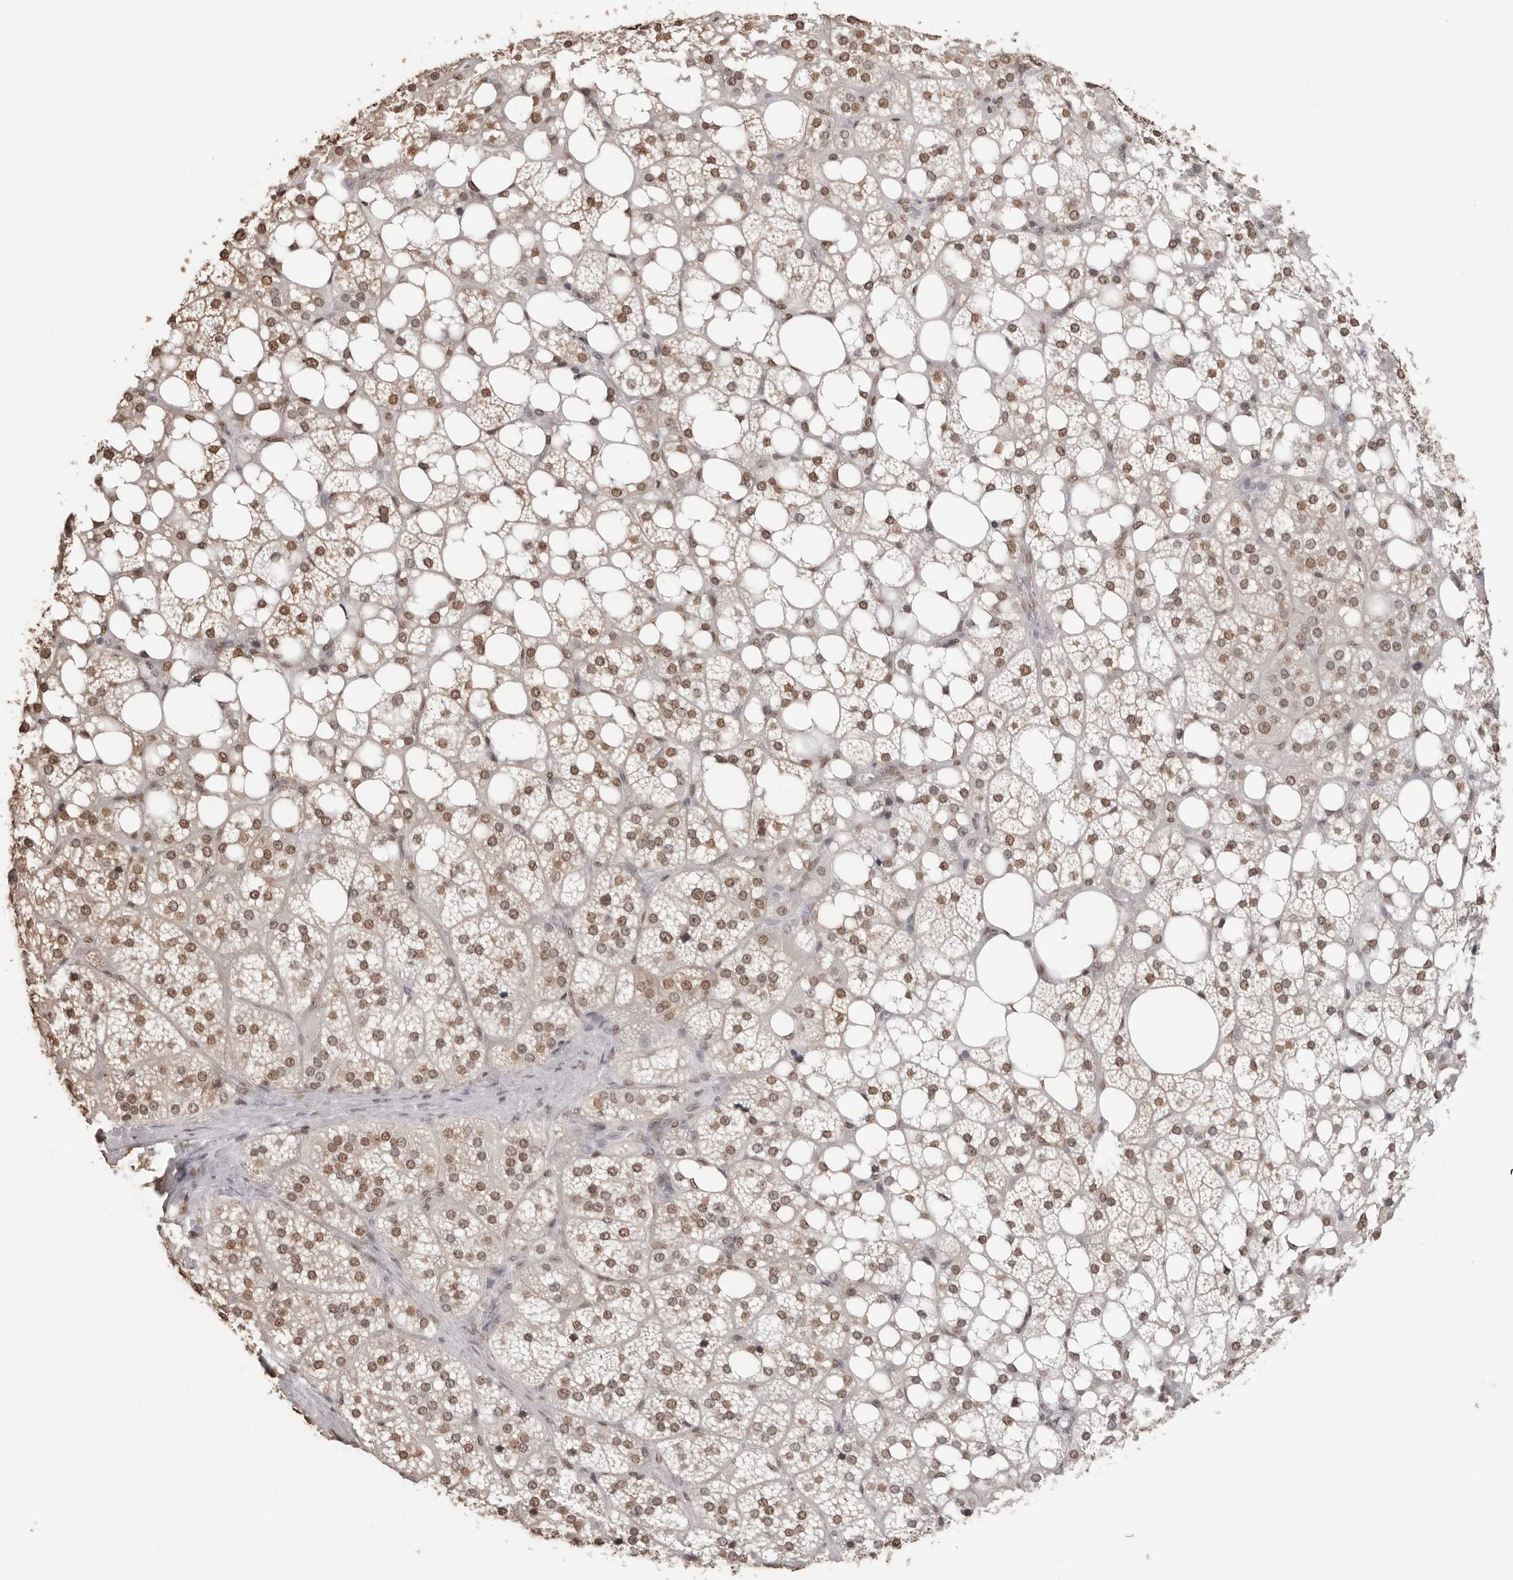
{"staining": {"intensity": "moderate", "quantity": ">75%", "location": "nuclear"}, "tissue": "adrenal gland", "cell_type": "Glandular cells", "image_type": "normal", "snomed": [{"axis": "morphology", "description": "Normal tissue, NOS"}, {"axis": "topography", "description": "Adrenal gland"}], "caption": "This photomicrograph displays IHC staining of normal adrenal gland, with medium moderate nuclear expression in about >75% of glandular cells.", "gene": "OLIG3", "patient": {"sex": "female", "age": 59}}